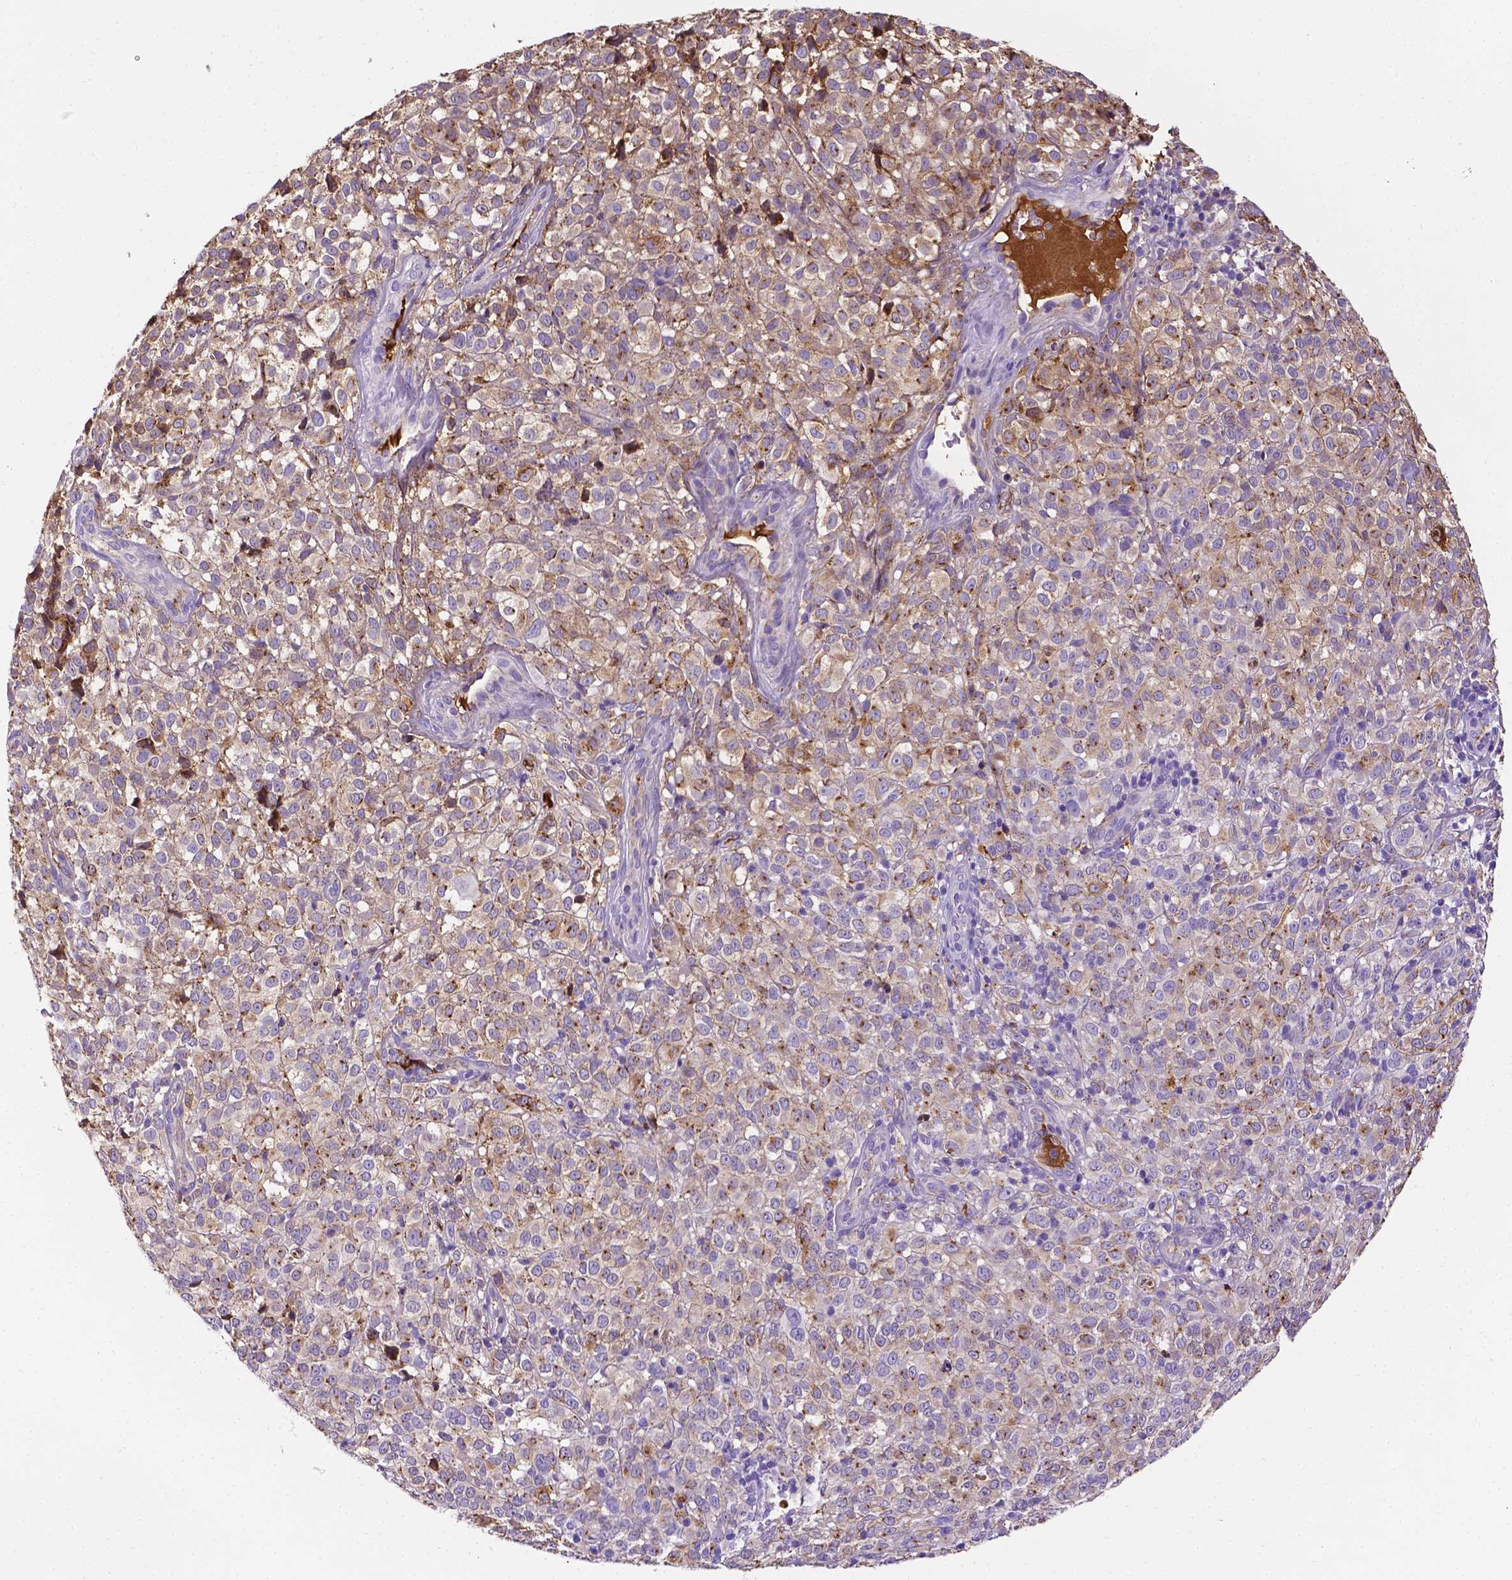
{"staining": {"intensity": "weak", "quantity": "<25%", "location": "cytoplasmic/membranous"}, "tissue": "melanoma", "cell_type": "Tumor cells", "image_type": "cancer", "snomed": [{"axis": "morphology", "description": "Malignant melanoma, NOS"}, {"axis": "topography", "description": "Skin"}], "caption": "This micrograph is of melanoma stained with IHC to label a protein in brown with the nuclei are counter-stained blue. There is no expression in tumor cells.", "gene": "APOE", "patient": {"sex": "male", "age": 85}}